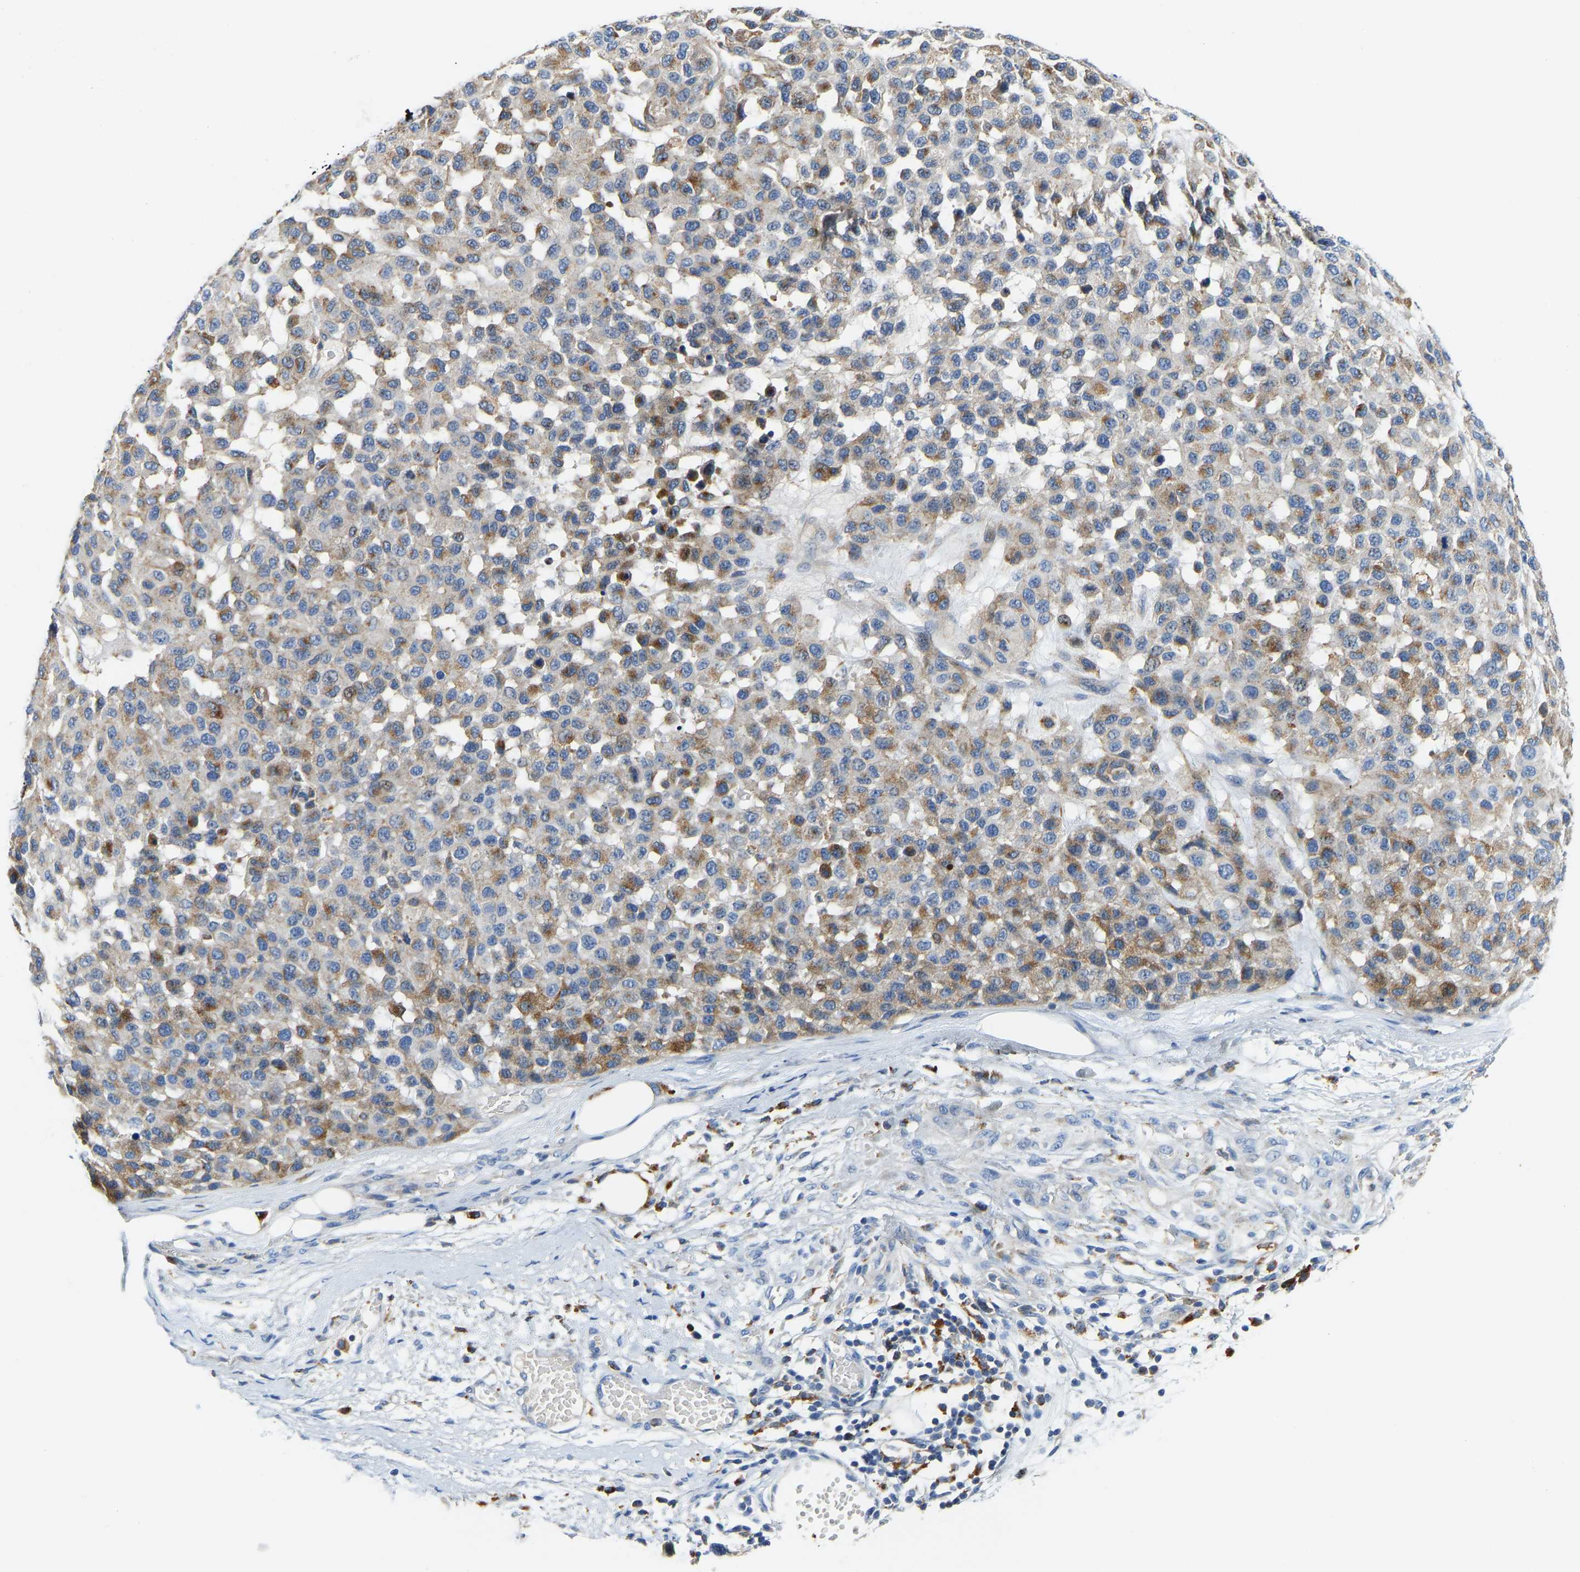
{"staining": {"intensity": "moderate", "quantity": "25%-75%", "location": "cytoplasmic/membranous"}, "tissue": "melanoma", "cell_type": "Tumor cells", "image_type": "cancer", "snomed": [{"axis": "morphology", "description": "Malignant melanoma, NOS"}, {"axis": "topography", "description": "Skin"}], "caption": "Protein expression analysis of human malignant melanoma reveals moderate cytoplasmic/membranous staining in about 25%-75% of tumor cells. (DAB IHC with brightfield microscopy, high magnification).", "gene": "ATP6V1E1", "patient": {"sex": "male", "age": 62}}